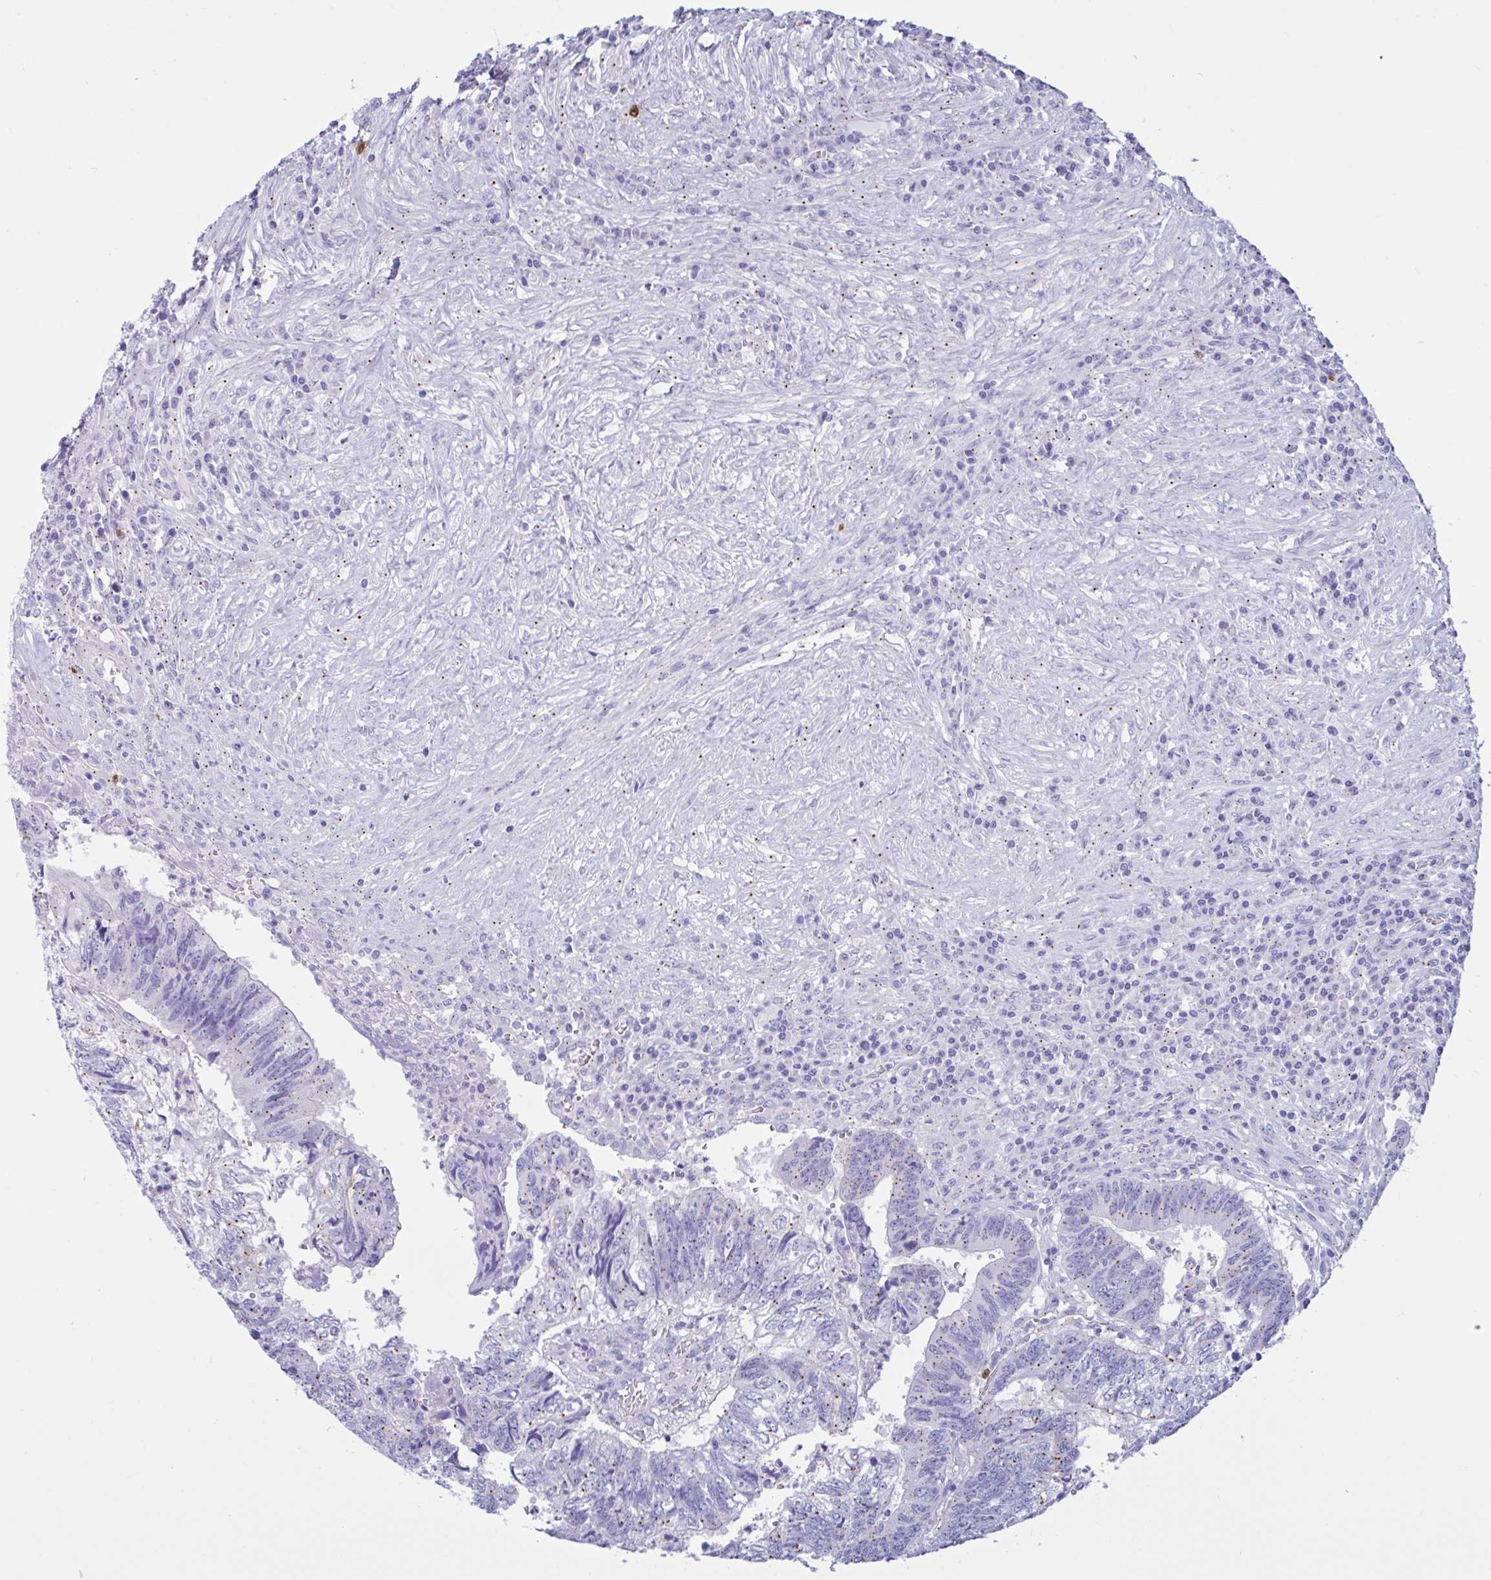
{"staining": {"intensity": "moderate", "quantity": "<25%", "location": "cytoplasmic/membranous"}, "tissue": "colorectal cancer", "cell_type": "Tumor cells", "image_type": "cancer", "snomed": [{"axis": "morphology", "description": "Adenocarcinoma, NOS"}, {"axis": "topography", "description": "Colon"}], "caption": "A low amount of moderate cytoplasmic/membranous staining is identified in about <25% of tumor cells in colorectal cancer tissue.", "gene": "RNASE3", "patient": {"sex": "male", "age": 86}}